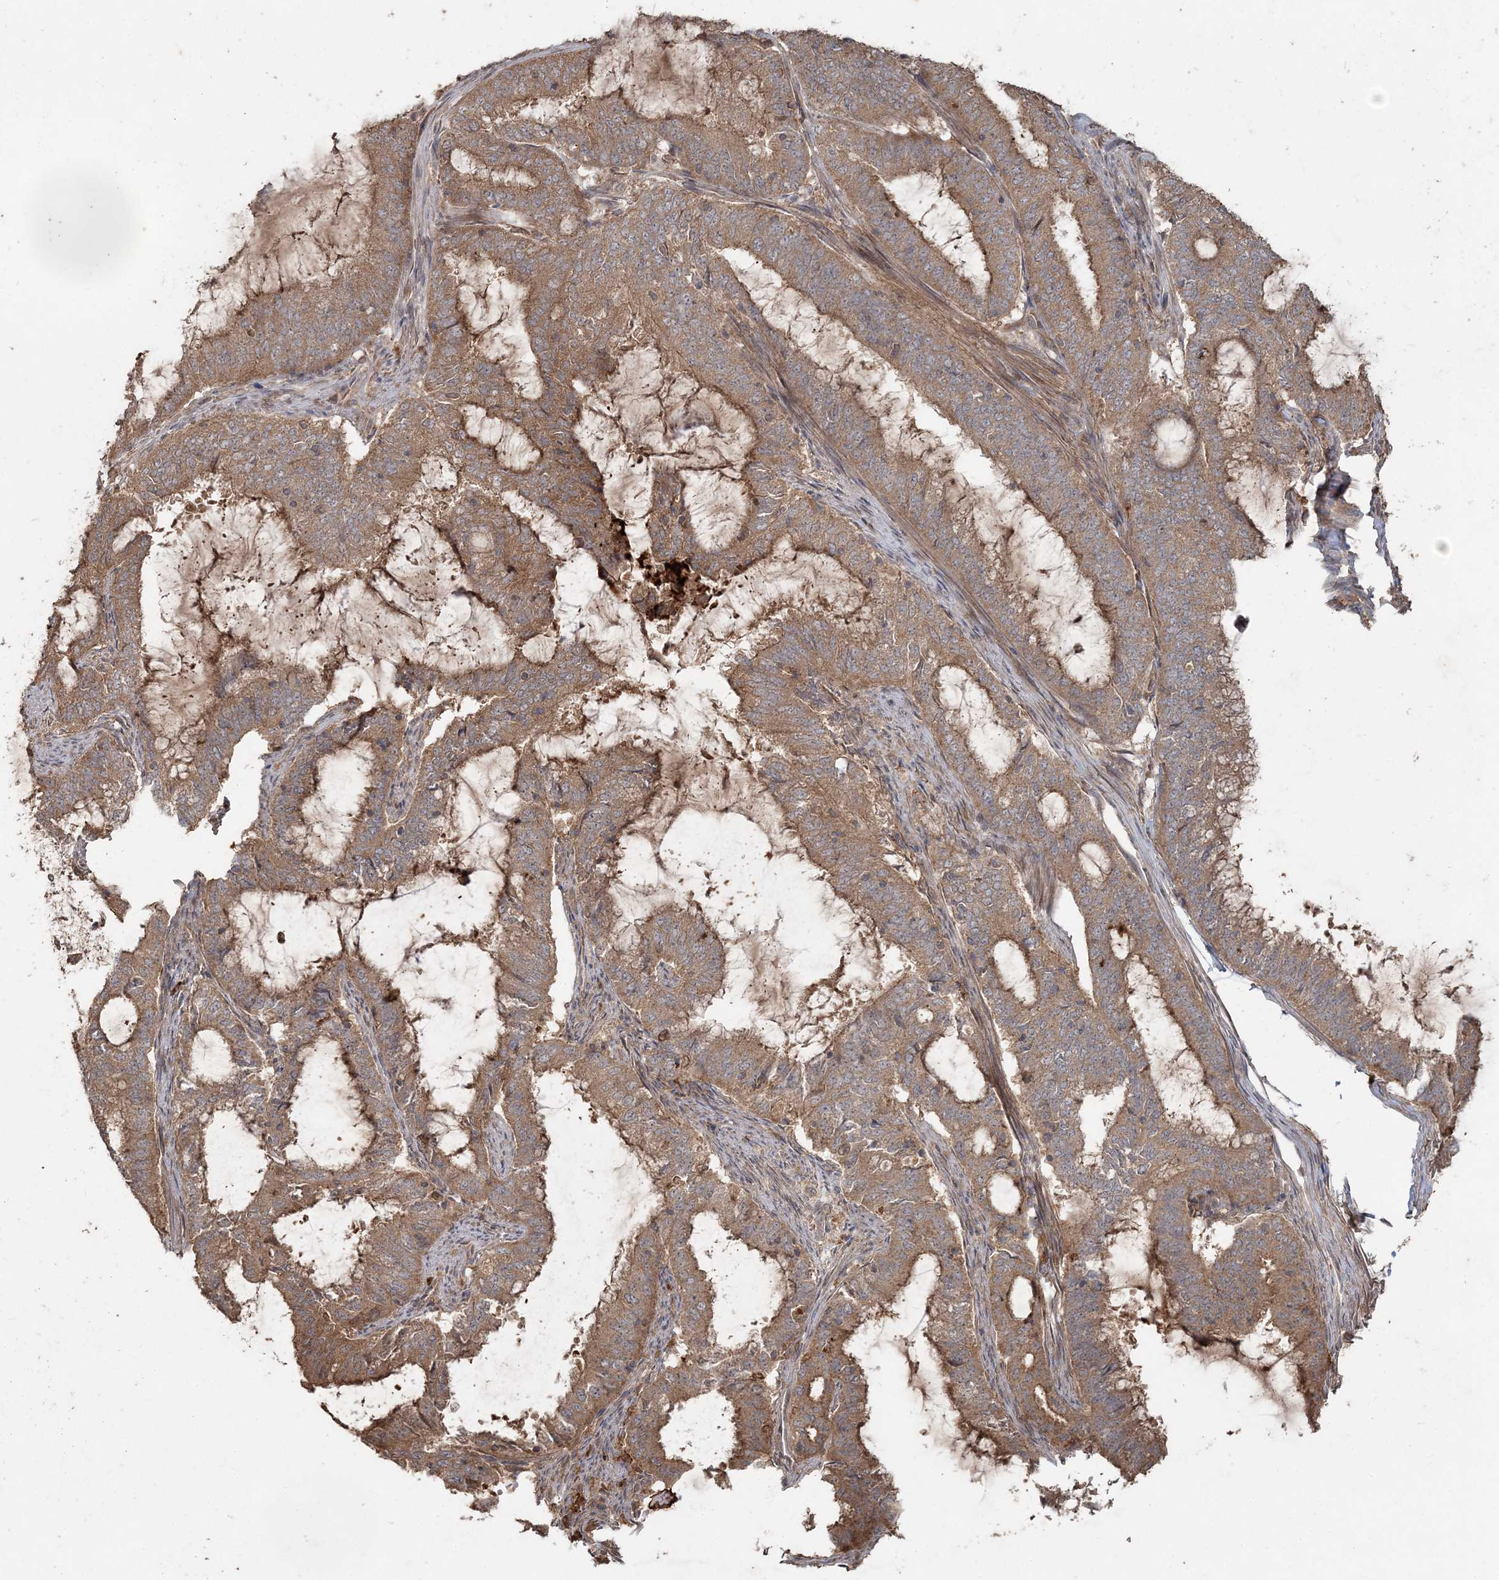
{"staining": {"intensity": "moderate", "quantity": ">75%", "location": "cytoplasmic/membranous"}, "tissue": "endometrial cancer", "cell_type": "Tumor cells", "image_type": "cancer", "snomed": [{"axis": "morphology", "description": "Adenocarcinoma, NOS"}, {"axis": "topography", "description": "Endometrium"}], "caption": "Immunohistochemical staining of human adenocarcinoma (endometrial) demonstrates medium levels of moderate cytoplasmic/membranous expression in about >75% of tumor cells.", "gene": "SPRY1", "patient": {"sex": "female", "age": 51}}